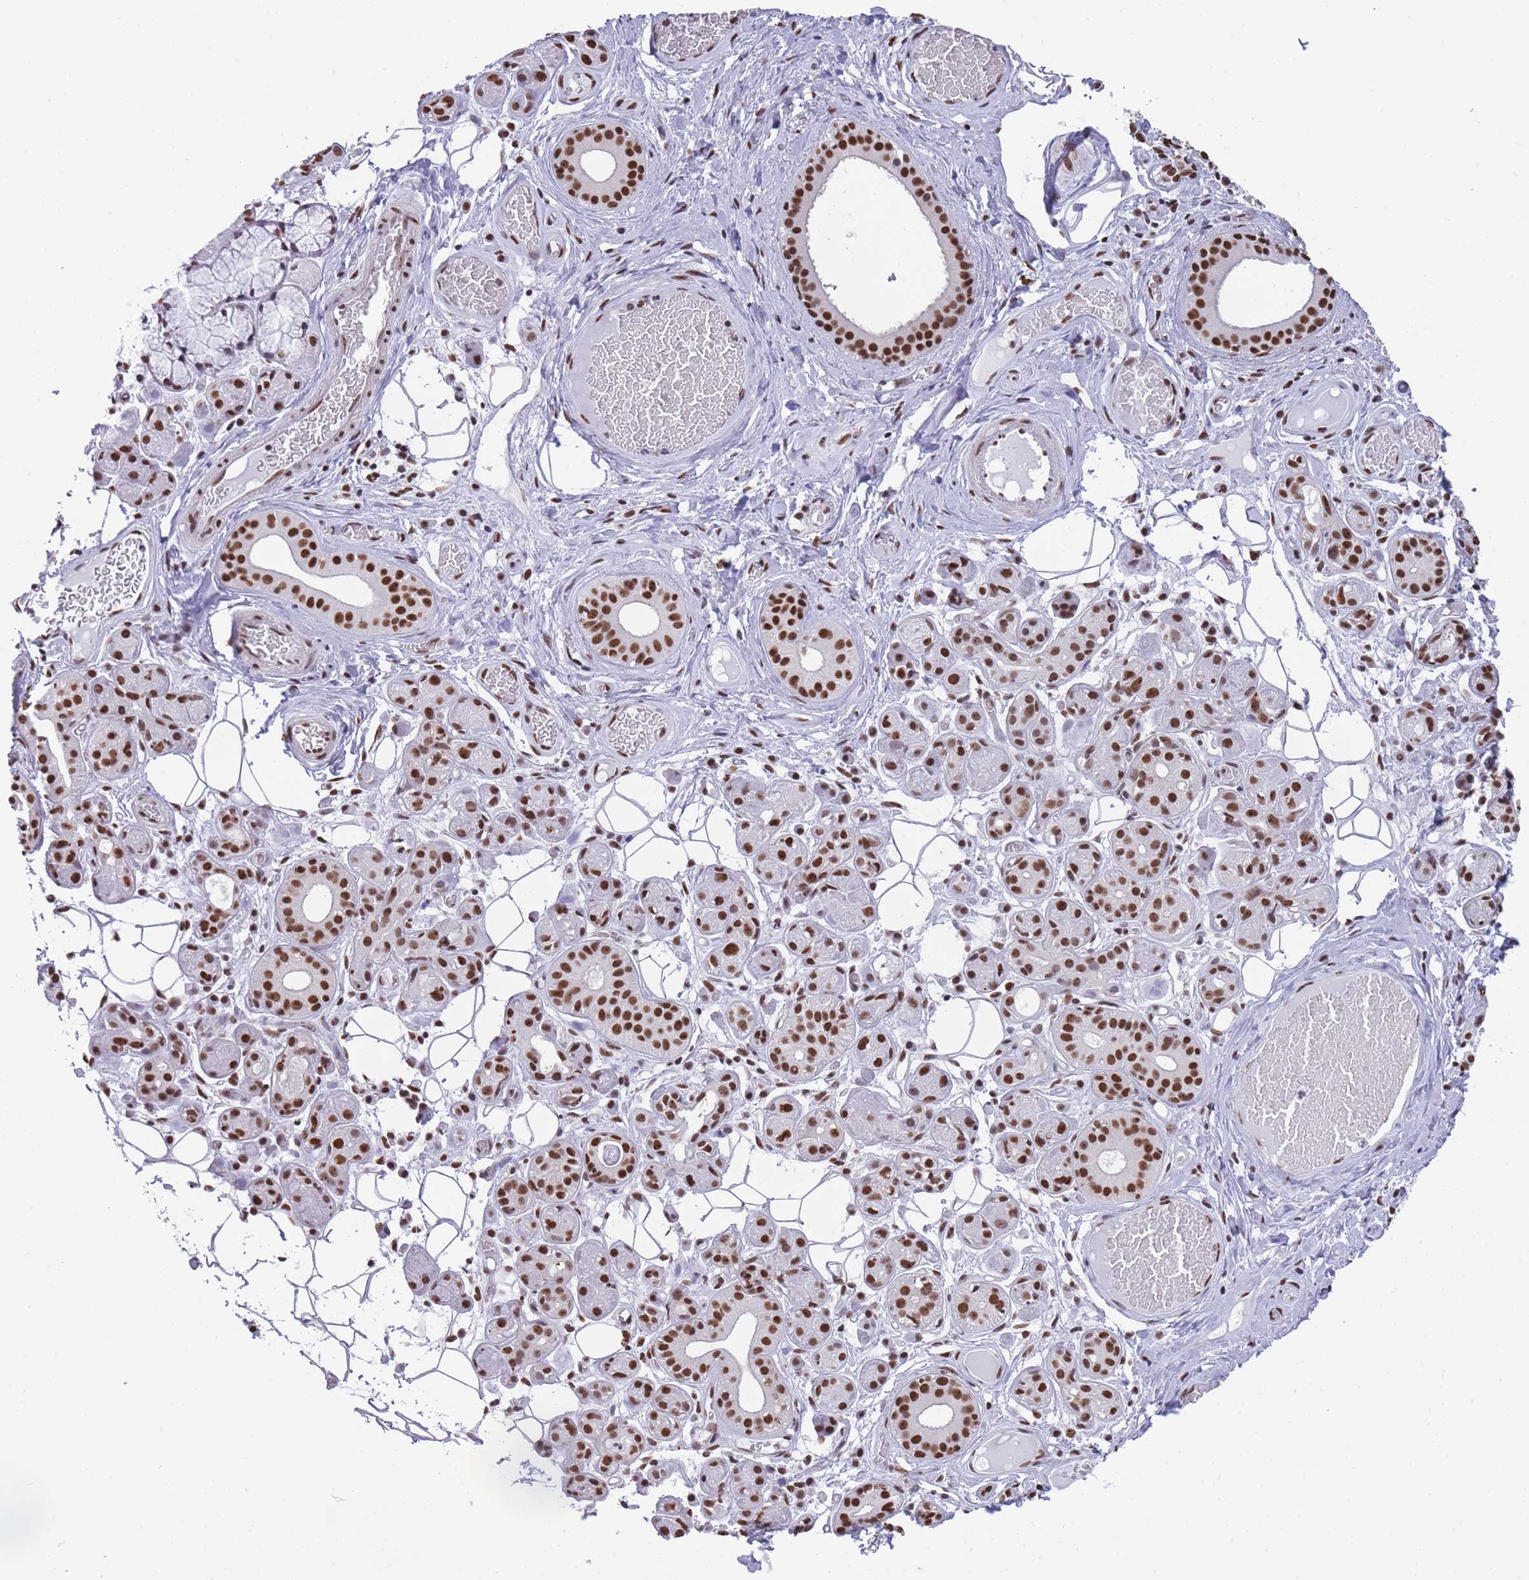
{"staining": {"intensity": "strong", "quantity": "25%-75%", "location": "nuclear"}, "tissue": "salivary gland", "cell_type": "Glandular cells", "image_type": "normal", "snomed": [{"axis": "morphology", "description": "Normal tissue, NOS"}, {"axis": "topography", "description": "Salivary gland"}], "caption": "A high-resolution histopathology image shows immunohistochemistry staining of unremarkable salivary gland, which exhibits strong nuclear expression in approximately 25%-75% of glandular cells. The protein of interest is stained brown, and the nuclei are stained in blue (DAB (3,3'-diaminobenzidine) IHC with brightfield microscopy, high magnification).", "gene": "EVC2", "patient": {"sex": "male", "age": 82}}